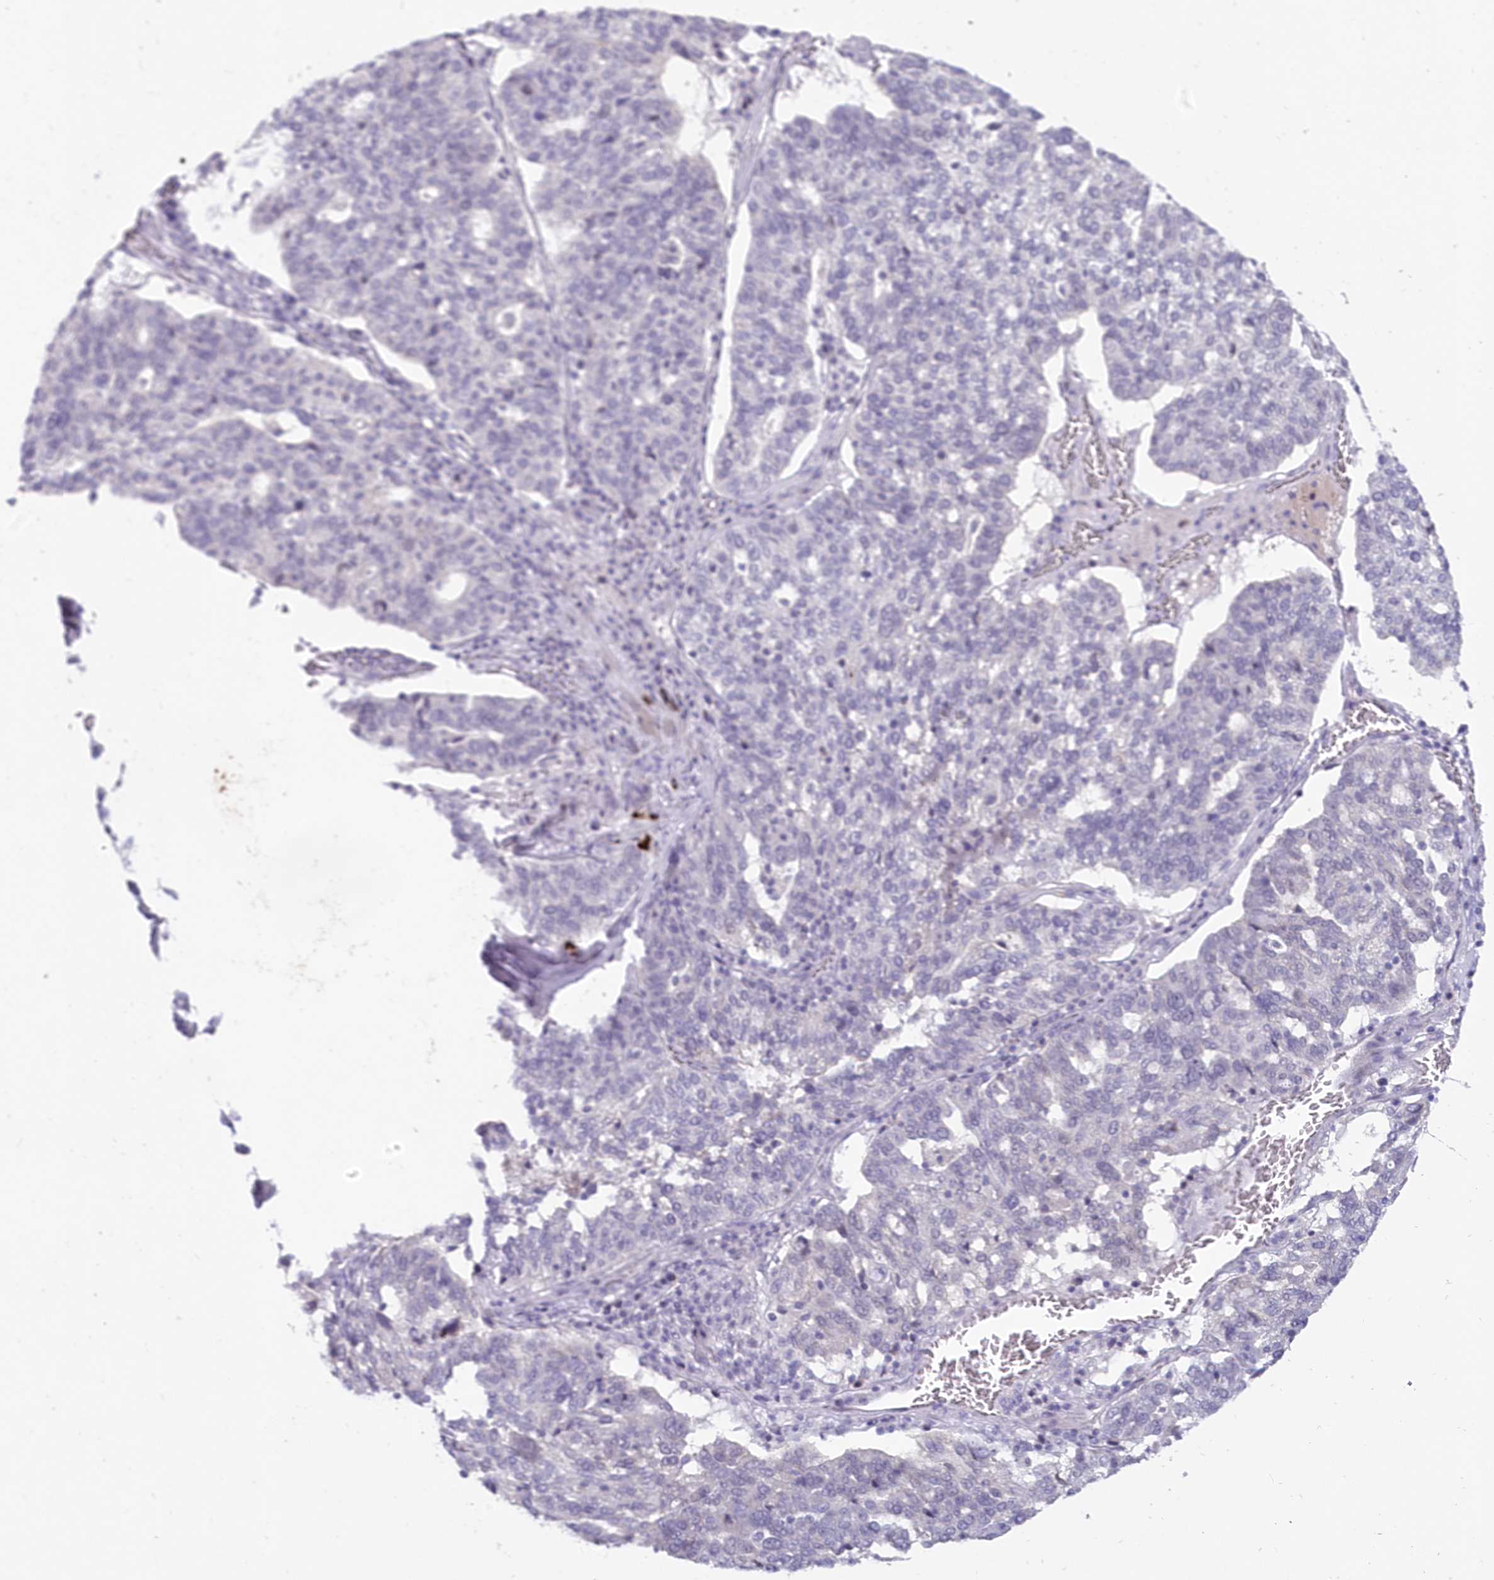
{"staining": {"intensity": "negative", "quantity": "none", "location": "none"}, "tissue": "ovarian cancer", "cell_type": "Tumor cells", "image_type": "cancer", "snomed": [{"axis": "morphology", "description": "Cystadenocarcinoma, serous, NOS"}, {"axis": "topography", "description": "Ovary"}], "caption": "The IHC micrograph has no significant staining in tumor cells of serous cystadenocarcinoma (ovarian) tissue.", "gene": "SNED1", "patient": {"sex": "female", "age": 59}}